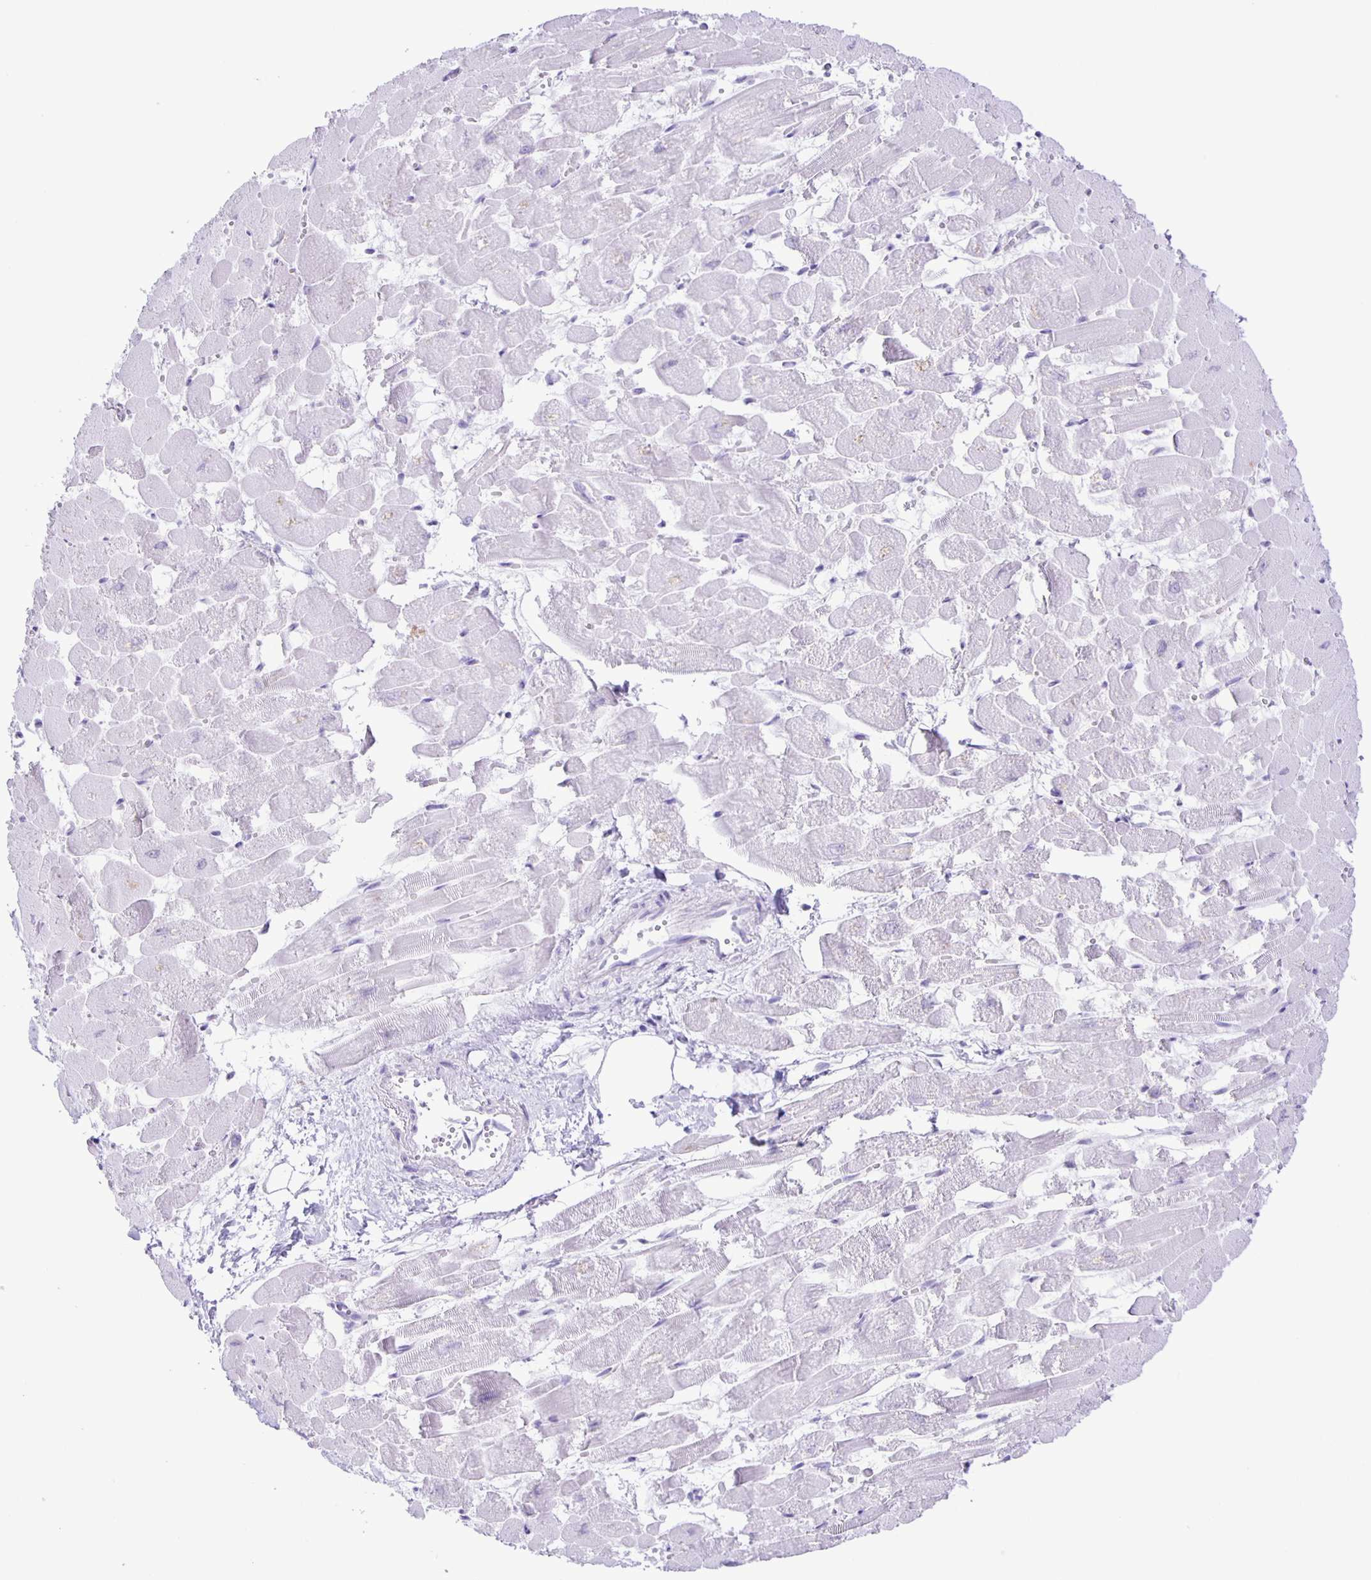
{"staining": {"intensity": "negative", "quantity": "none", "location": "none"}, "tissue": "heart muscle", "cell_type": "Cardiomyocytes", "image_type": "normal", "snomed": [{"axis": "morphology", "description": "Normal tissue, NOS"}, {"axis": "topography", "description": "Heart"}], "caption": "IHC image of unremarkable heart muscle: heart muscle stained with DAB displays no significant protein staining in cardiomyocytes.", "gene": "EZHIP", "patient": {"sex": "female", "age": 52}}